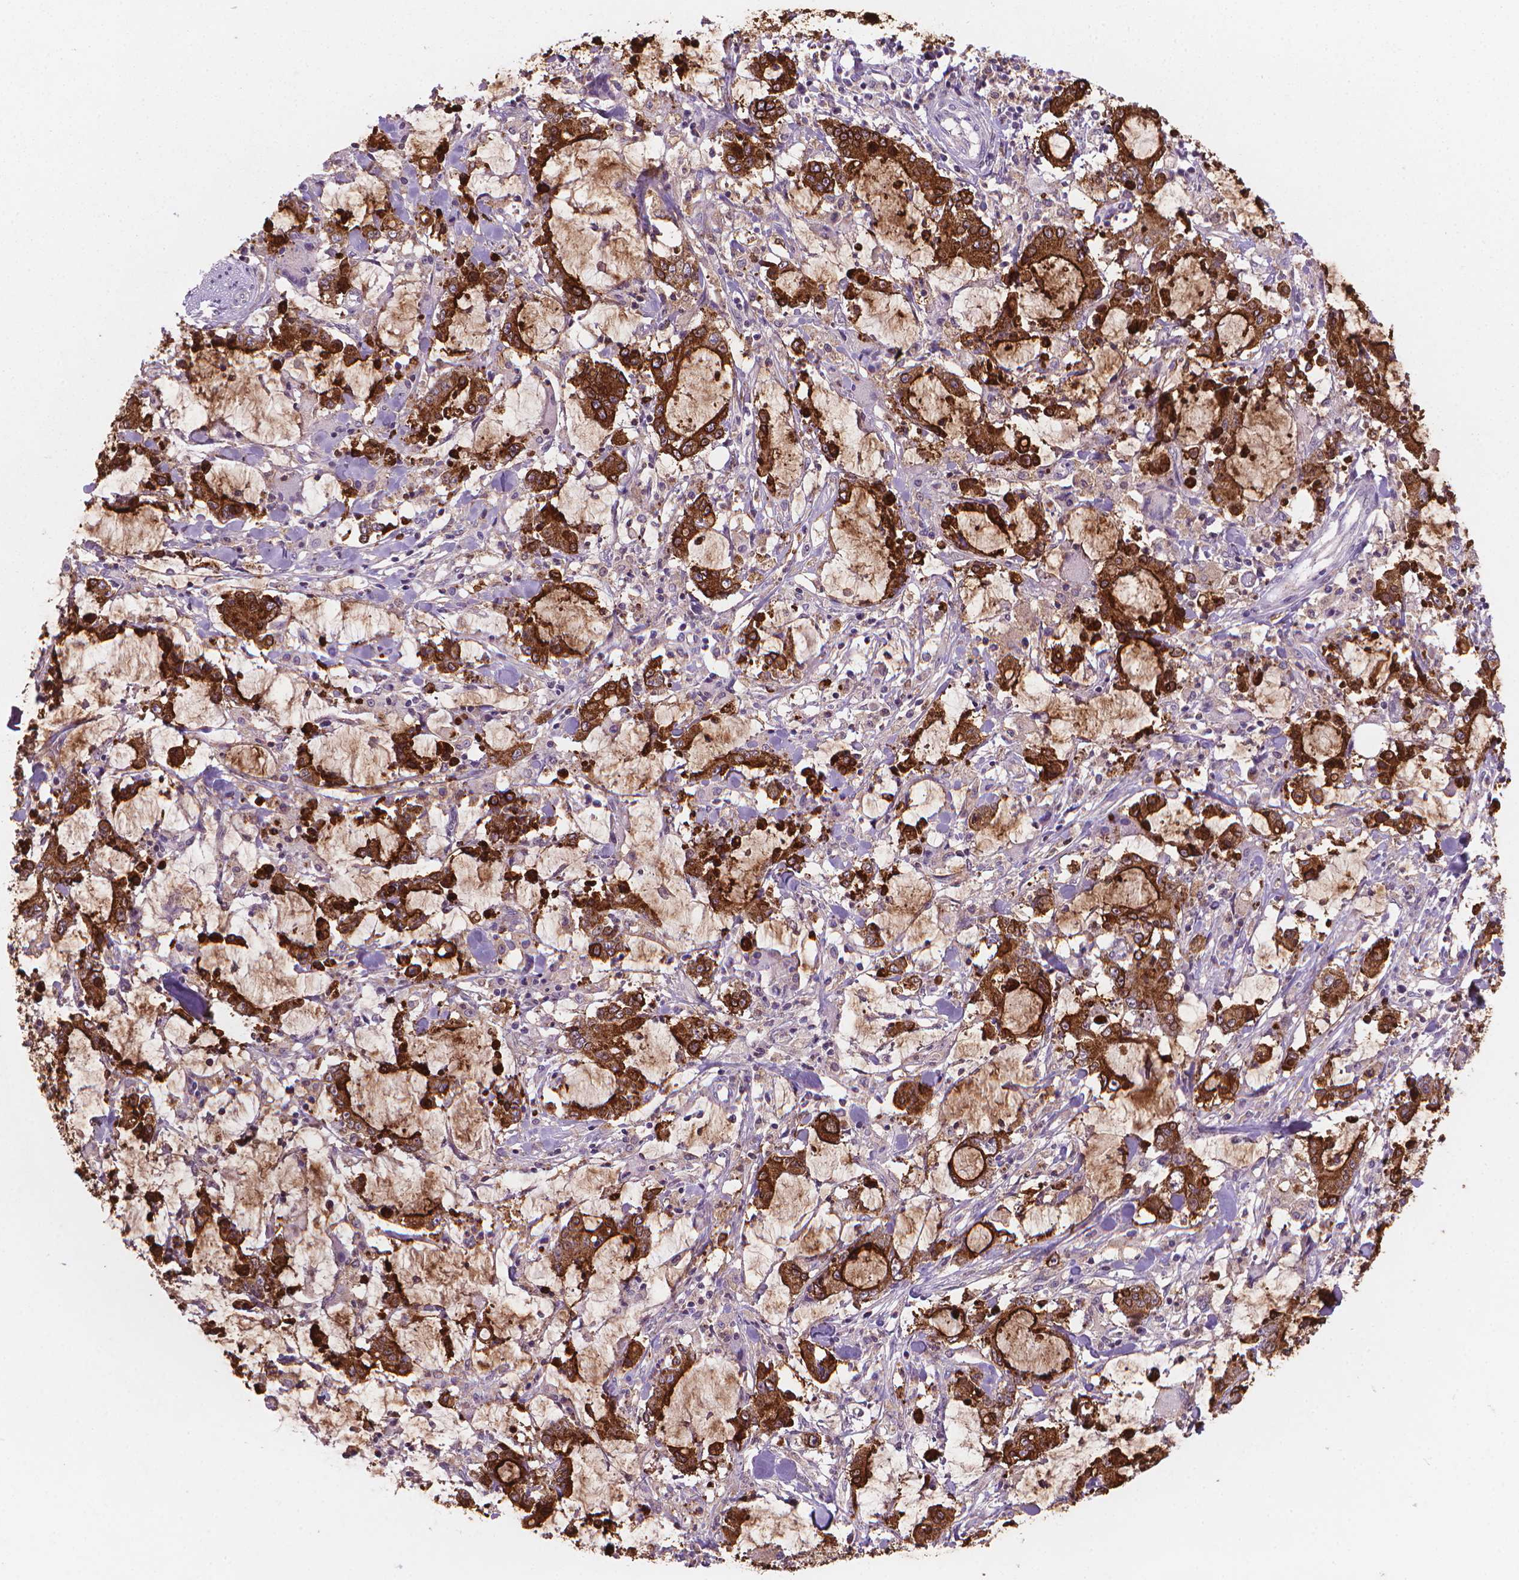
{"staining": {"intensity": "strong", "quantity": ">75%", "location": "cytoplasmic/membranous"}, "tissue": "stomach cancer", "cell_type": "Tumor cells", "image_type": "cancer", "snomed": [{"axis": "morphology", "description": "Adenocarcinoma, NOS"}, {"axis": "topography", "description": "Stomach, upper"}], "caption": "Tumor cells exhibit high levels of strong cytoplasmic/membranous expression in about >75% of cells in human stomach cancer (adenocarcinoma). (brown staining indicates protein expression, while blue staining denotes nuclei).", "gene": "MUC1", "patient": {"sex": "male", "age": 68}}